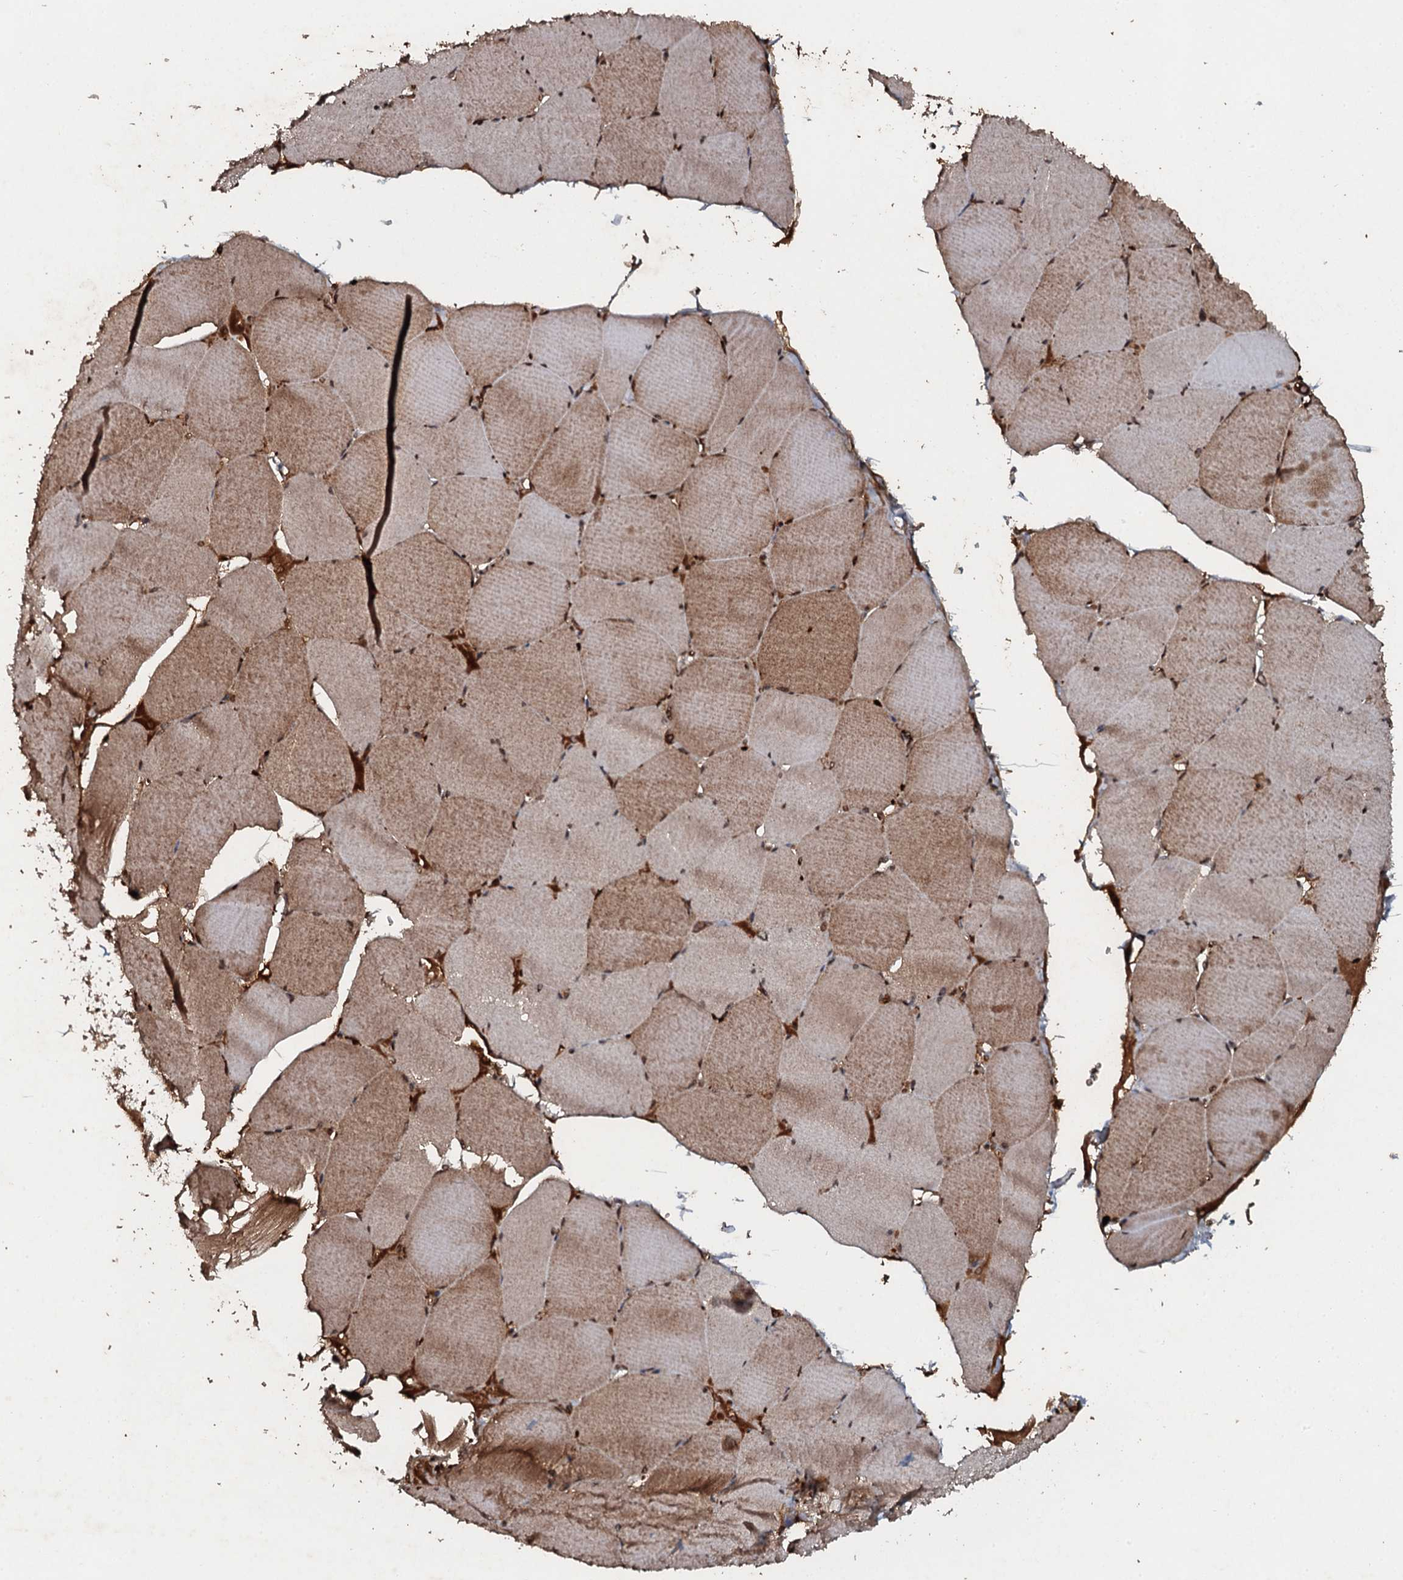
{"staining": {"intensity": "moderate", "quantity": ">75%", "location": "cytoplasmic/membranous"}, "tissue": "skeletal muscle", "cell_type": "Myocytes", "image_type": "normal", "snomed": [{"axis": "morphology", "description": "Normal tissue, NOS"}, {"axis": "topography", "description": "Skeletal muscle"}, {"axis": "topography", "description": "Head-Neck"}], "caption": "Human skeletal muscle stained for a protein (brown) exhibits moderate cytoplasmic/membranous positive staining in approximately >75% of myocytes.", "gene": "ADGRG3", "patient": {"sex": "male", "age": 66}}